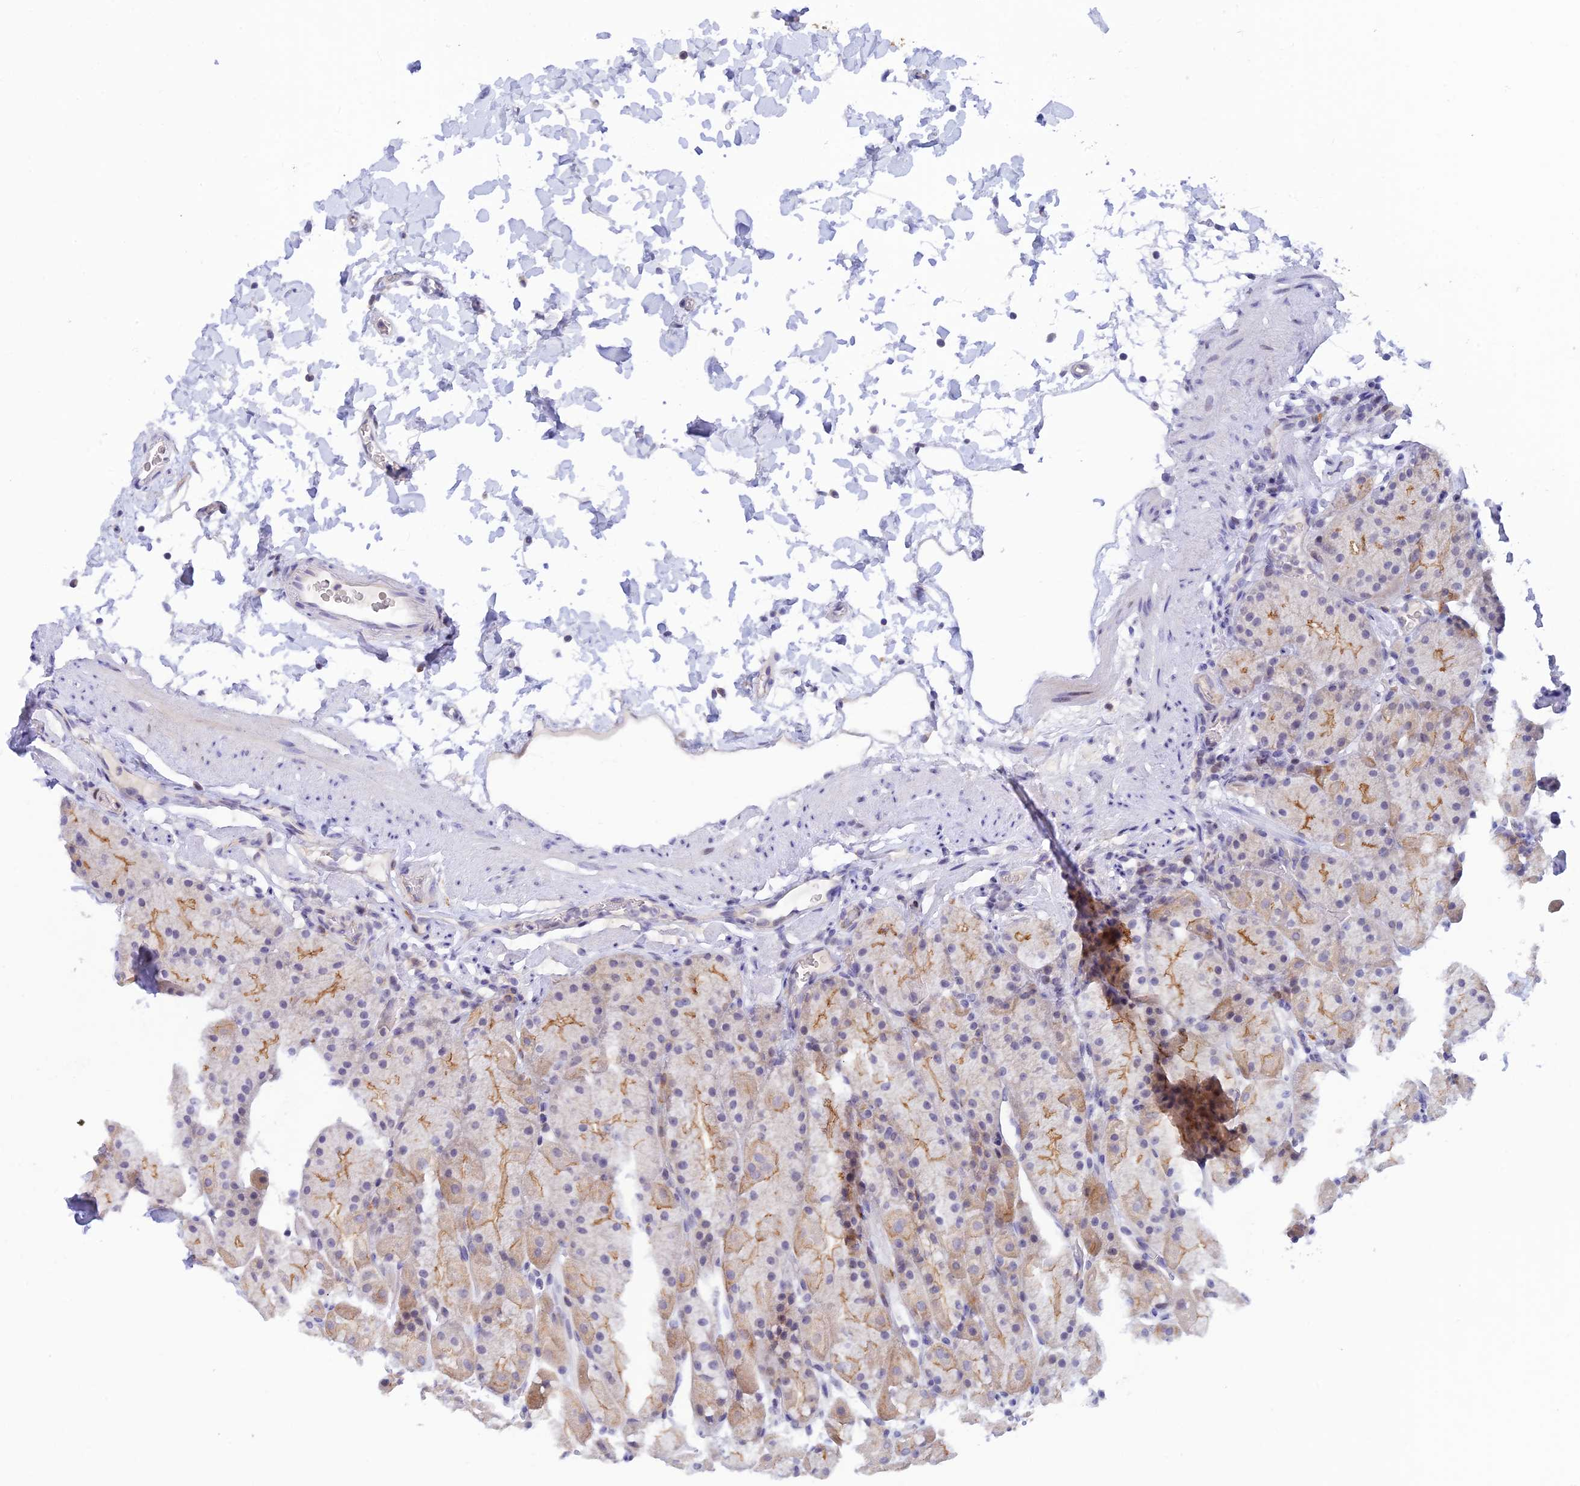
{"staining": {"intensity": "moderate", "quantity": "25%-75%", "location": "cytoplasmic/membranous,nuclear"}, "tissue": "stomach", "cell_type": "Glandular cells", "image_type": "normal", "snomed": [{"axis": "morphology", "description": "Normal tissue, NOS"}, {"axis": "topography", "description": "Stomach, upper"}, {"axis": "topography", "description": "Stomach, lower"}], "caption": "This micrograph demonstrates immunohistochemistry (IHC) staining of normal stomach, with medium moderate cytoplasmic/membranous,nuclear positivity in approximately 25%-75% of glandular cells.", "gene": "RASGEF1B", "patient": {"sex": "male", "age": 67}}